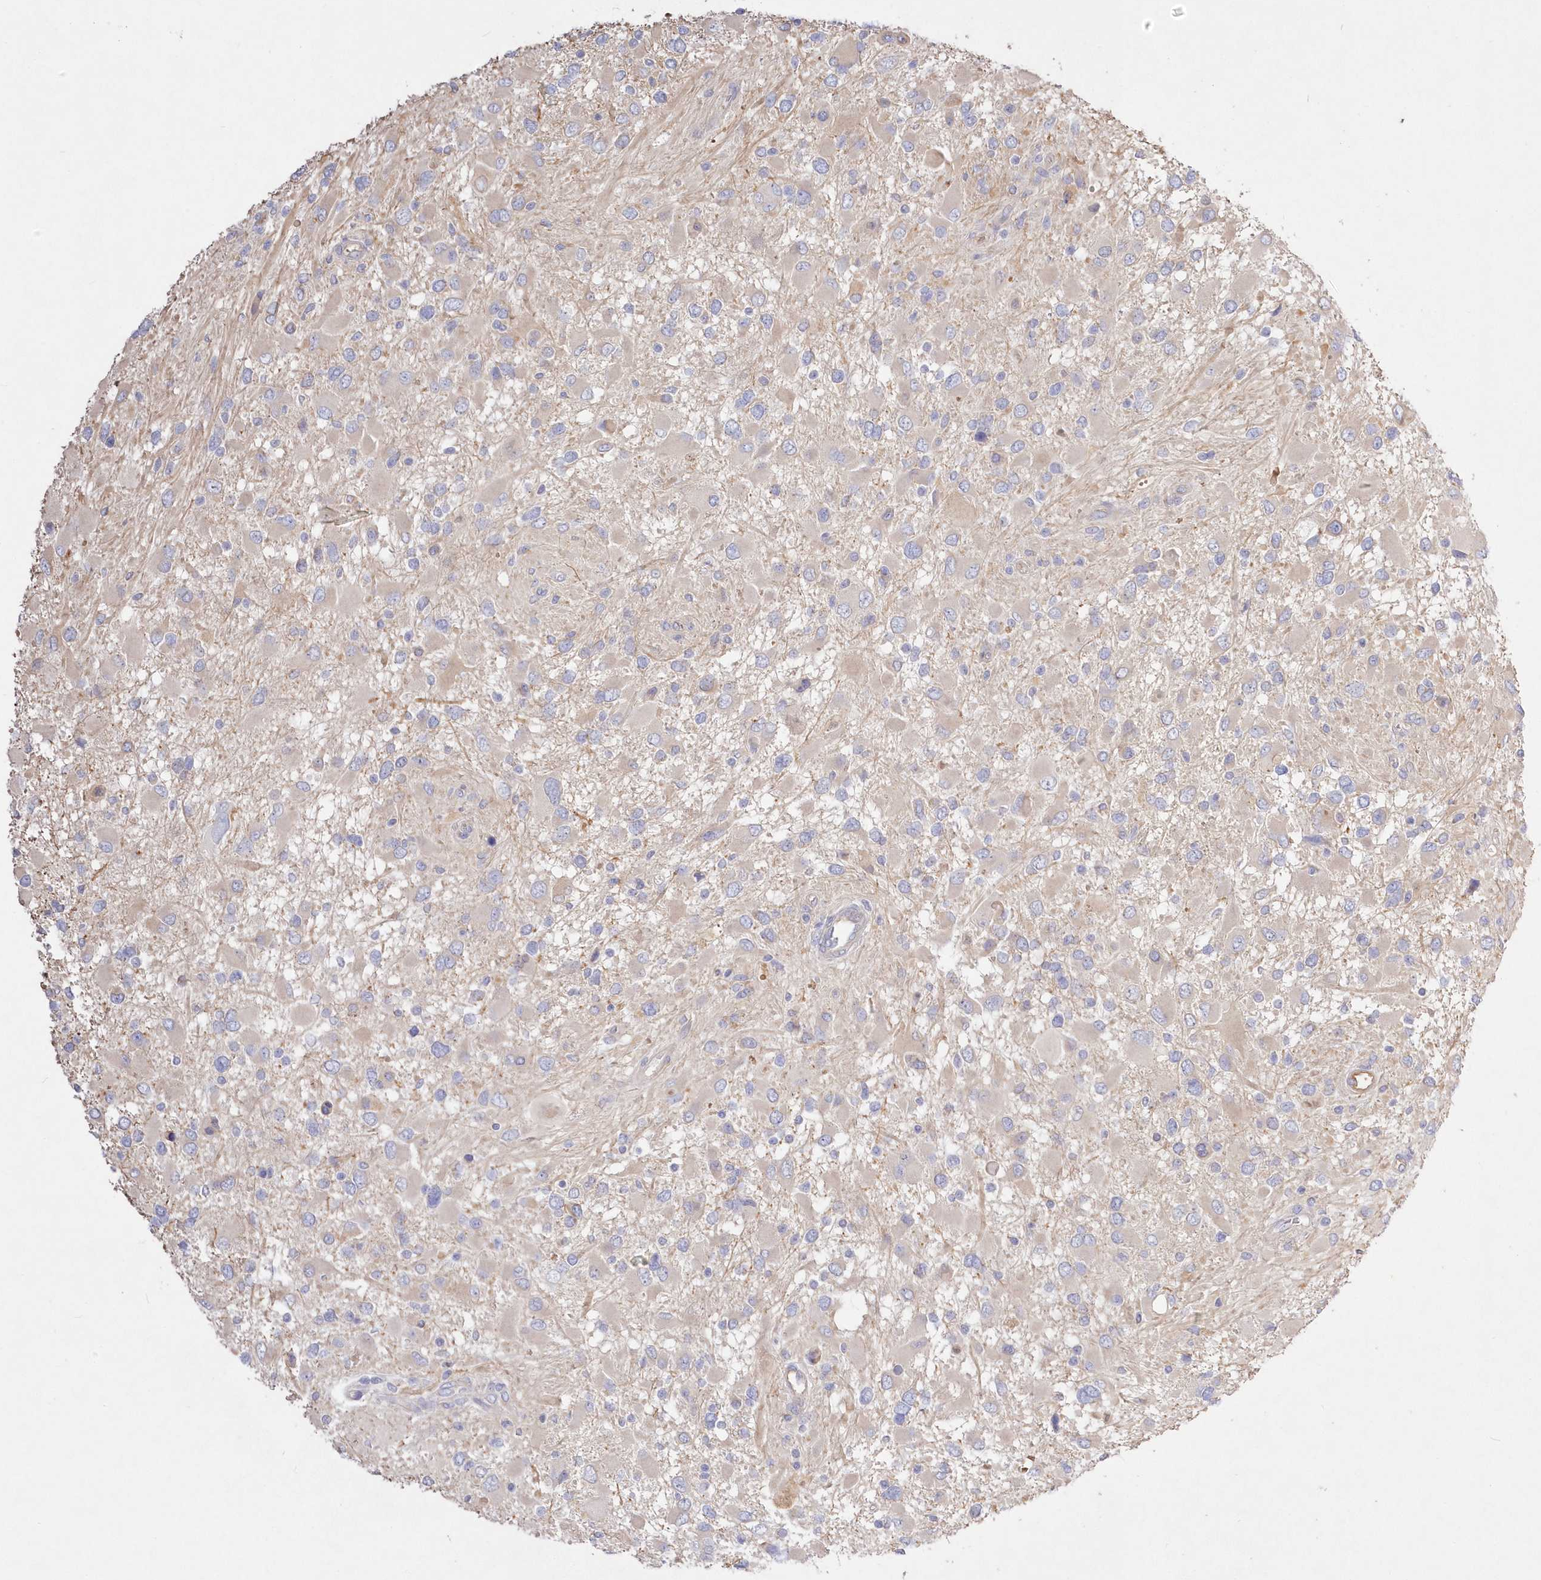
{"staining": {"intensity": "negative", "quantity": "none", "location": "none"}, "tissue": "glioma", "cell_type": "Tumor cells", "image_type": "cancer", "snomed": [{"axis": "morphology", "description": "Glioma, malignant, High grade"}, {"axis": "topography", "description": "Brain"}], "caption": "Glioma was stained to show a protein in brown. There is no significant expression in tumor cells. (DAB (3,3'-diaminobenzidine) IHC with hematoxylin counter stain).", "gene": "WBP1L", "patient": {"sex": "male", "age": 53}}